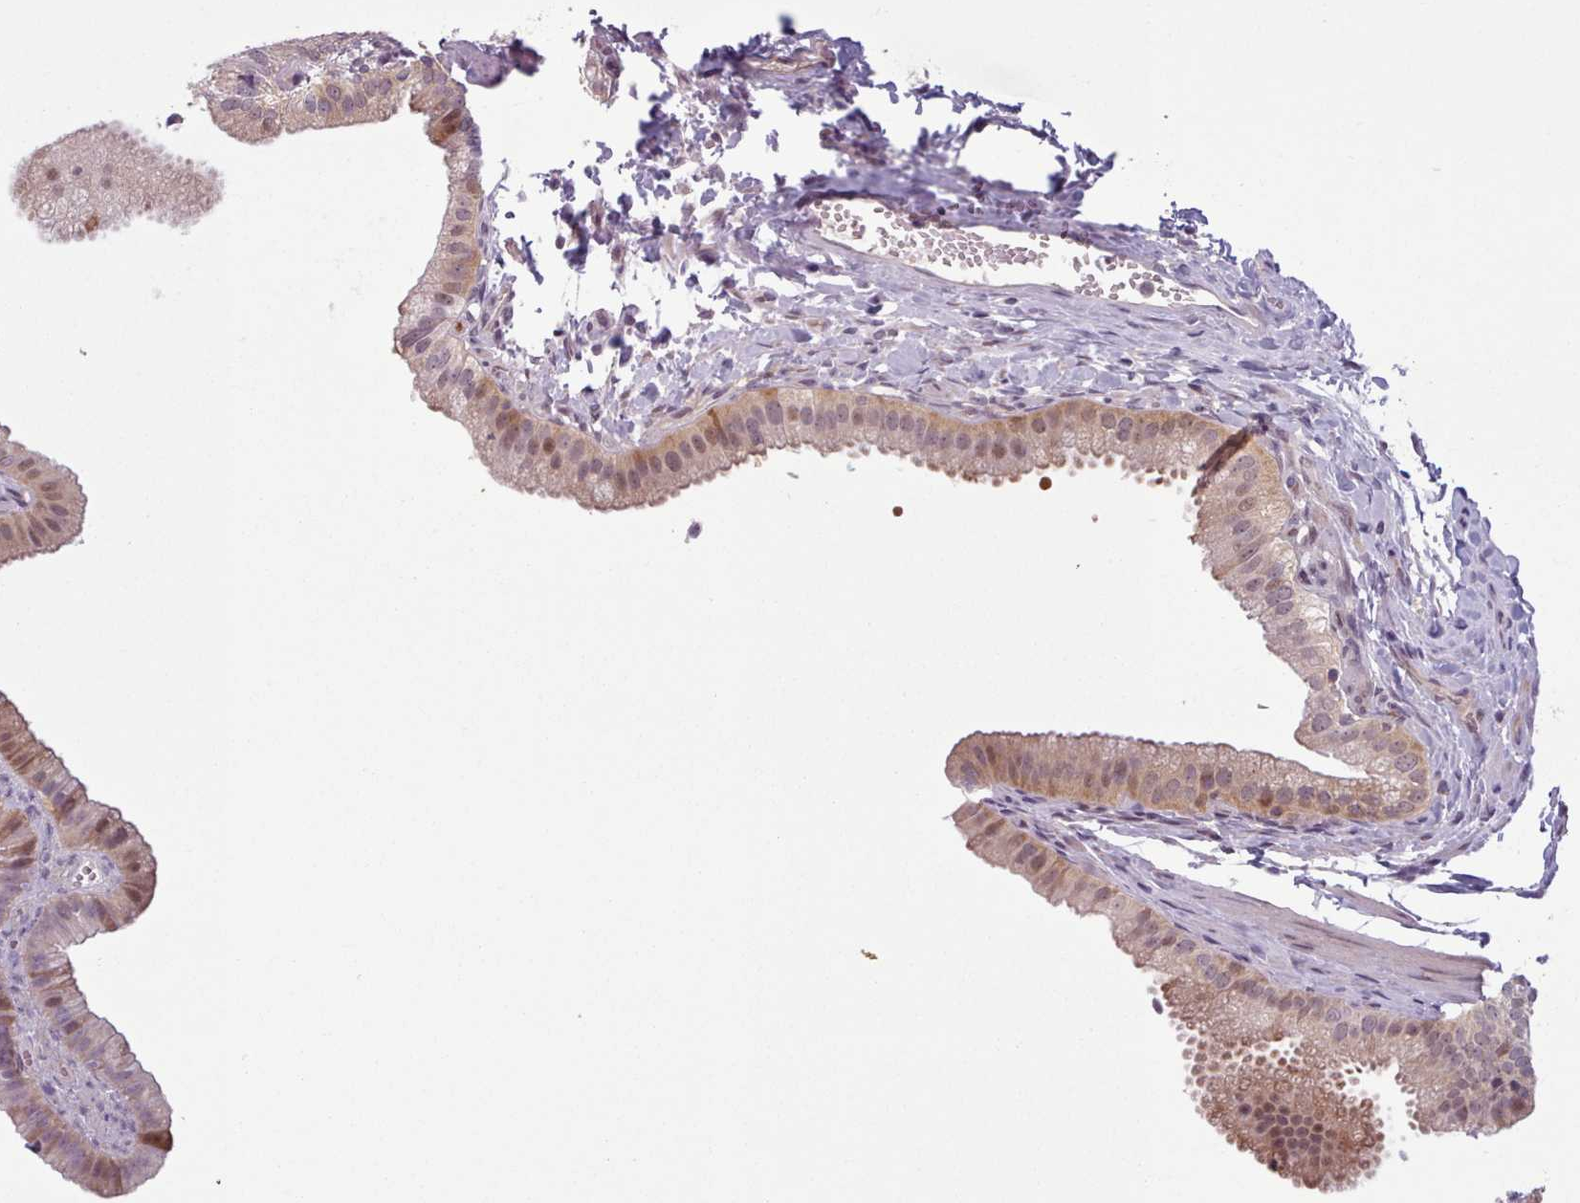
{"staining": {"intensity": "moderate", "quantity": "<25%", "location": "cytoplasmic/membranous,nuclear"}, "tissue": "gallbladder", "cell_type": "Glandular cells", "image_type": "normal", "snomed": [{"axis": "morphology", "description": "Normal tissue, NOS"}, {"axis": "topography", "description": "Gallbladder"}], "caption": "High-power microscopy captured an IHC photomicrograph of normal gallbladder, revealing moderate cytoplasmic/membranous,nuclear expression in about <25% of glandular cells. (brown staining indicates protein expression, while blue staining denotes nuclei).", "gene": "KBTBD6", "patient": {"sex": "female", "age": 61}}